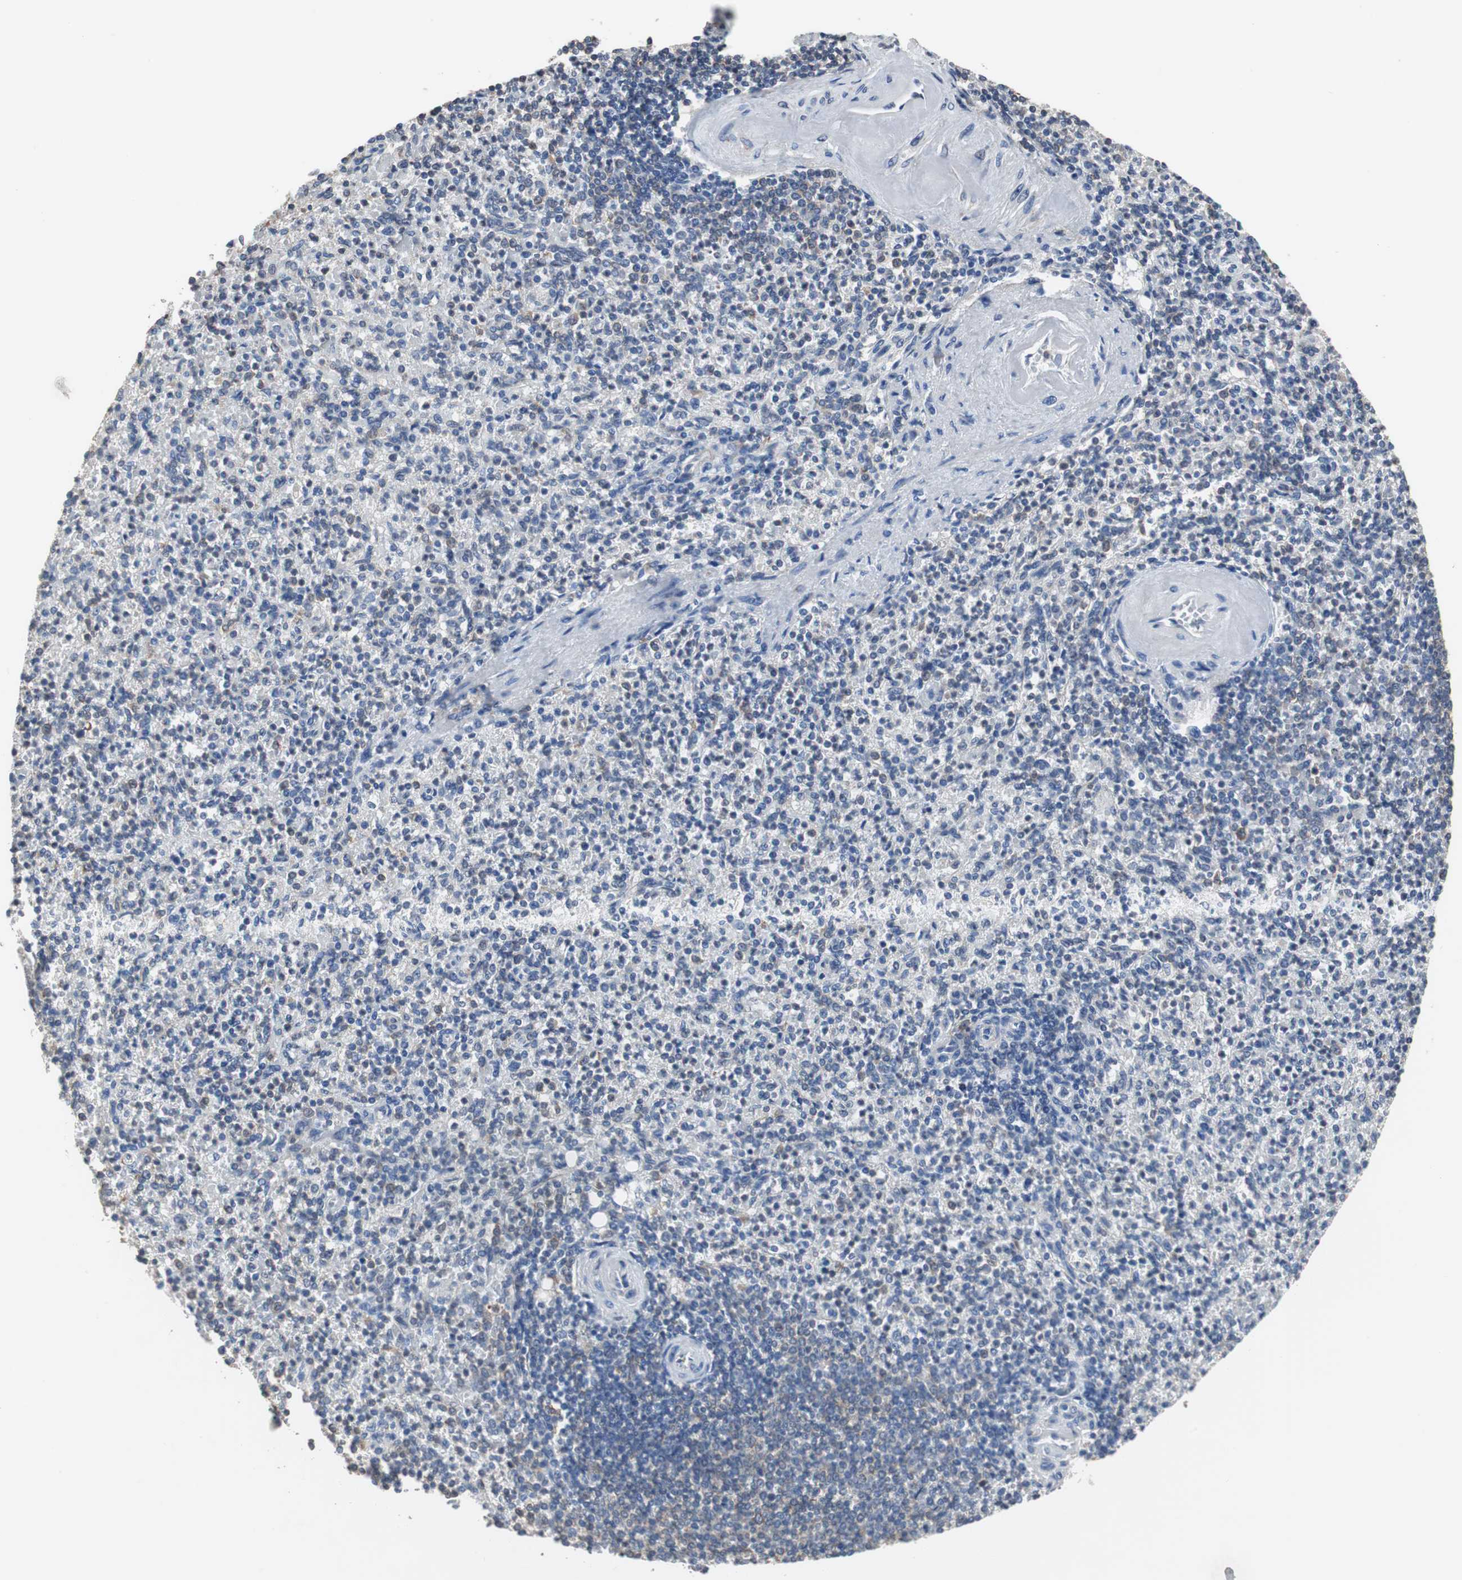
{"staining": {"intensity": "weak", "quantity": "<25%", "location": "cytoplasmic/membranous"}, "tissue": "spleen", "cell_type": "Cells in red pulp", "image_type": "normal", "snomed": [{"axis": "morphology", "description": "Normal tissue, NOS"}, {"axis": "topography", "description": "Spleen"}], "caption": "Immunohistochemistry image of unremarkable spleen stained for a protein (brown), which demonstrates no positivity in cells in red pulp. (DAB (3,3'-diaminobenzidine) immunohistochemistry (IHC), high magnification).", "gene": "USP10", "patient": {"sex": "female", "age": 74}}